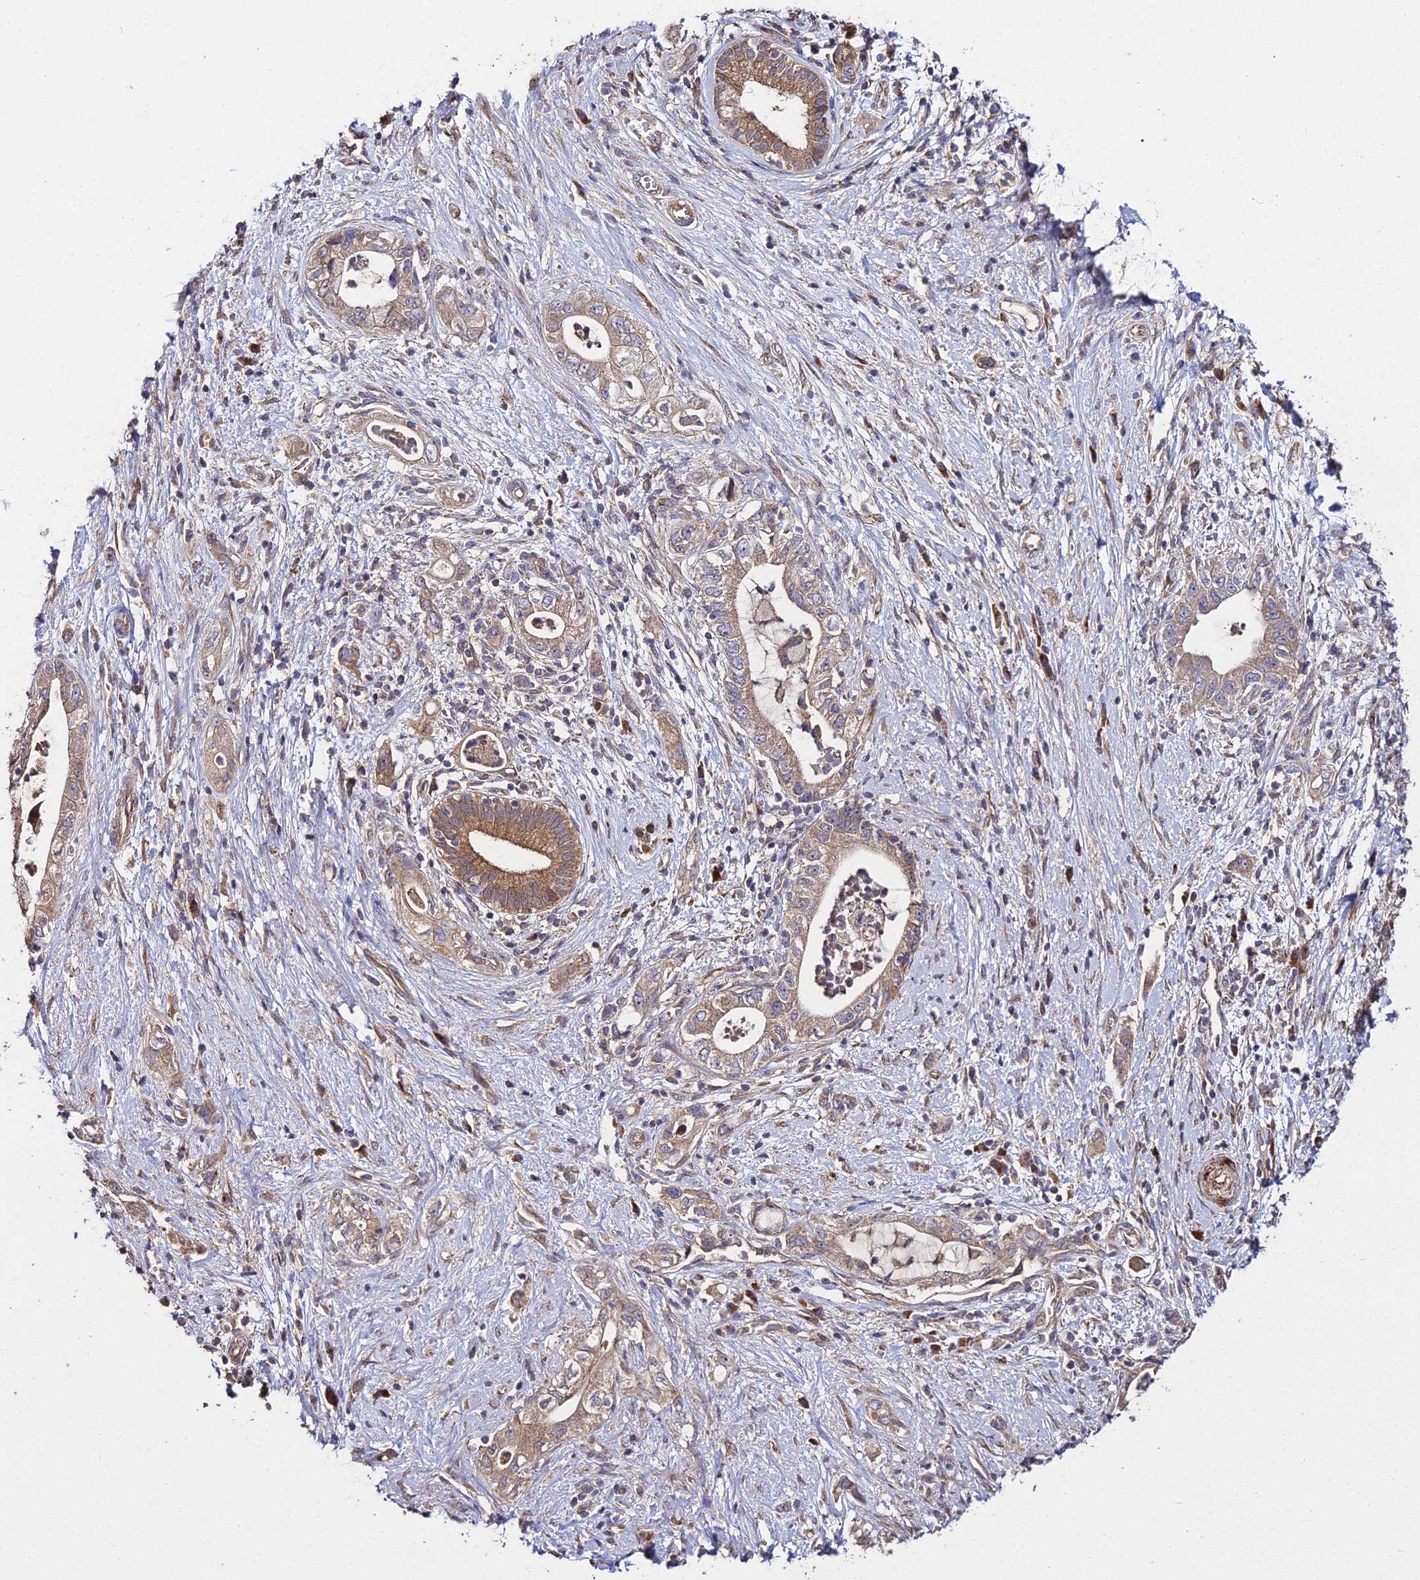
{"staining": {"intensity": "moderate", "quantity": "25%-75%", "location": "cytoplasmic/membranous"}, "tissue": "pancreatic cancer", "cell_type": "Tumor cells", "image_type": "cancer", "snomed": [{"axis": "morphology", "description": "Adenocarcinoma, NOS"}, {"axis": "topography", "description": "Pancreas"}], "caption": "Adenocarcinoma (pancreatic) stained for a protein displays moderate cytoplasmic/membranous positivity in tumor cells.", "gene": "GRTP1", "patient": {"sex": "female", "age": 73}}